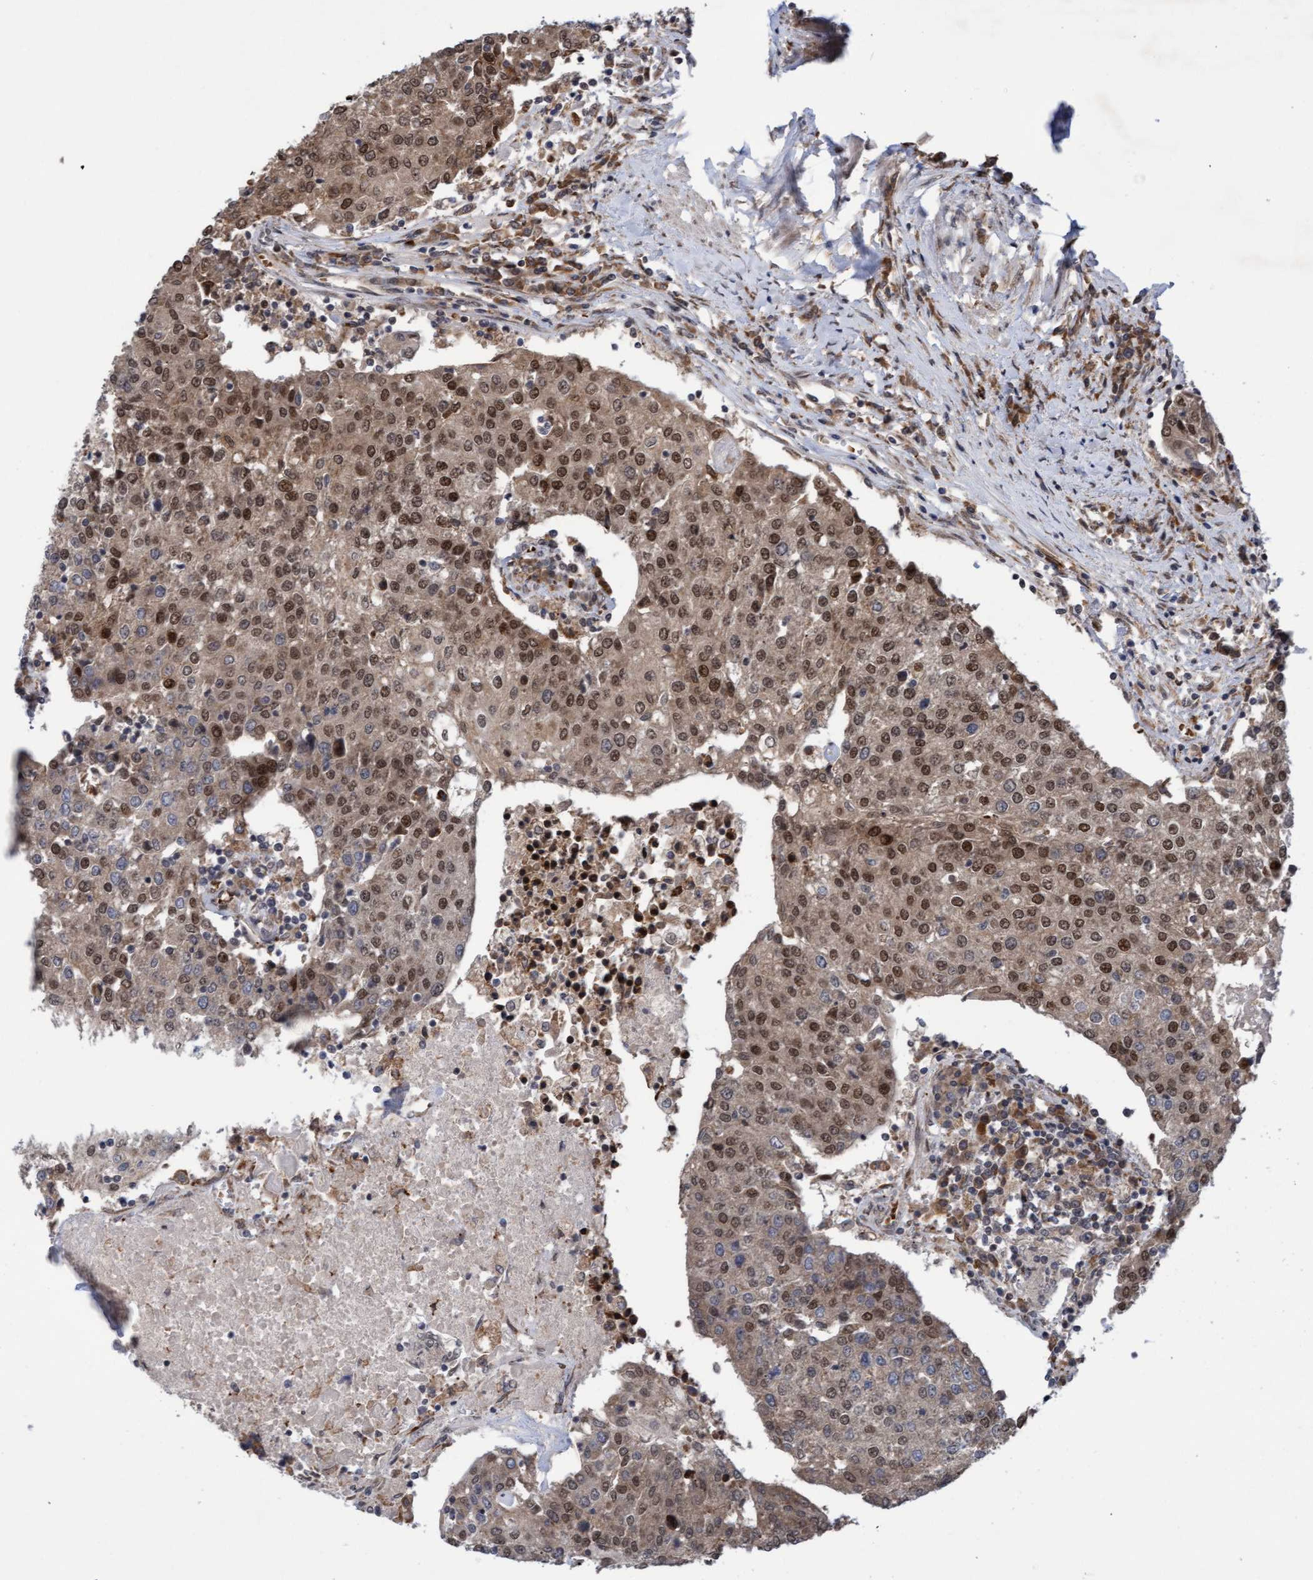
{"staining": {"intensity": "moderate", "quantity": ">75%", "location": "cytoplasmic/membranous,nuclear"}, "tissue": "urothelial cancer", "cell_type": "Tumor cells", "image_type": "cancer", "snomed": [{"axis": "morphology", "description": "Urothelial carcinoma, High grade"}, {"axis": "topography", "description": "Urinary bladder"}], "caption": "High-grade urothelial carcinoma tissue shows moderate cytoplasmic/membranous and nuclear positivity in about >75% of tumor cells, visualized by immunohistochemistry. (DAB (3,3'-diaminobenzidine) IHC with brightfield microscopy, high magnification).", "gene": "TANC2", "patient": {"sex": "female", "age": 85}}